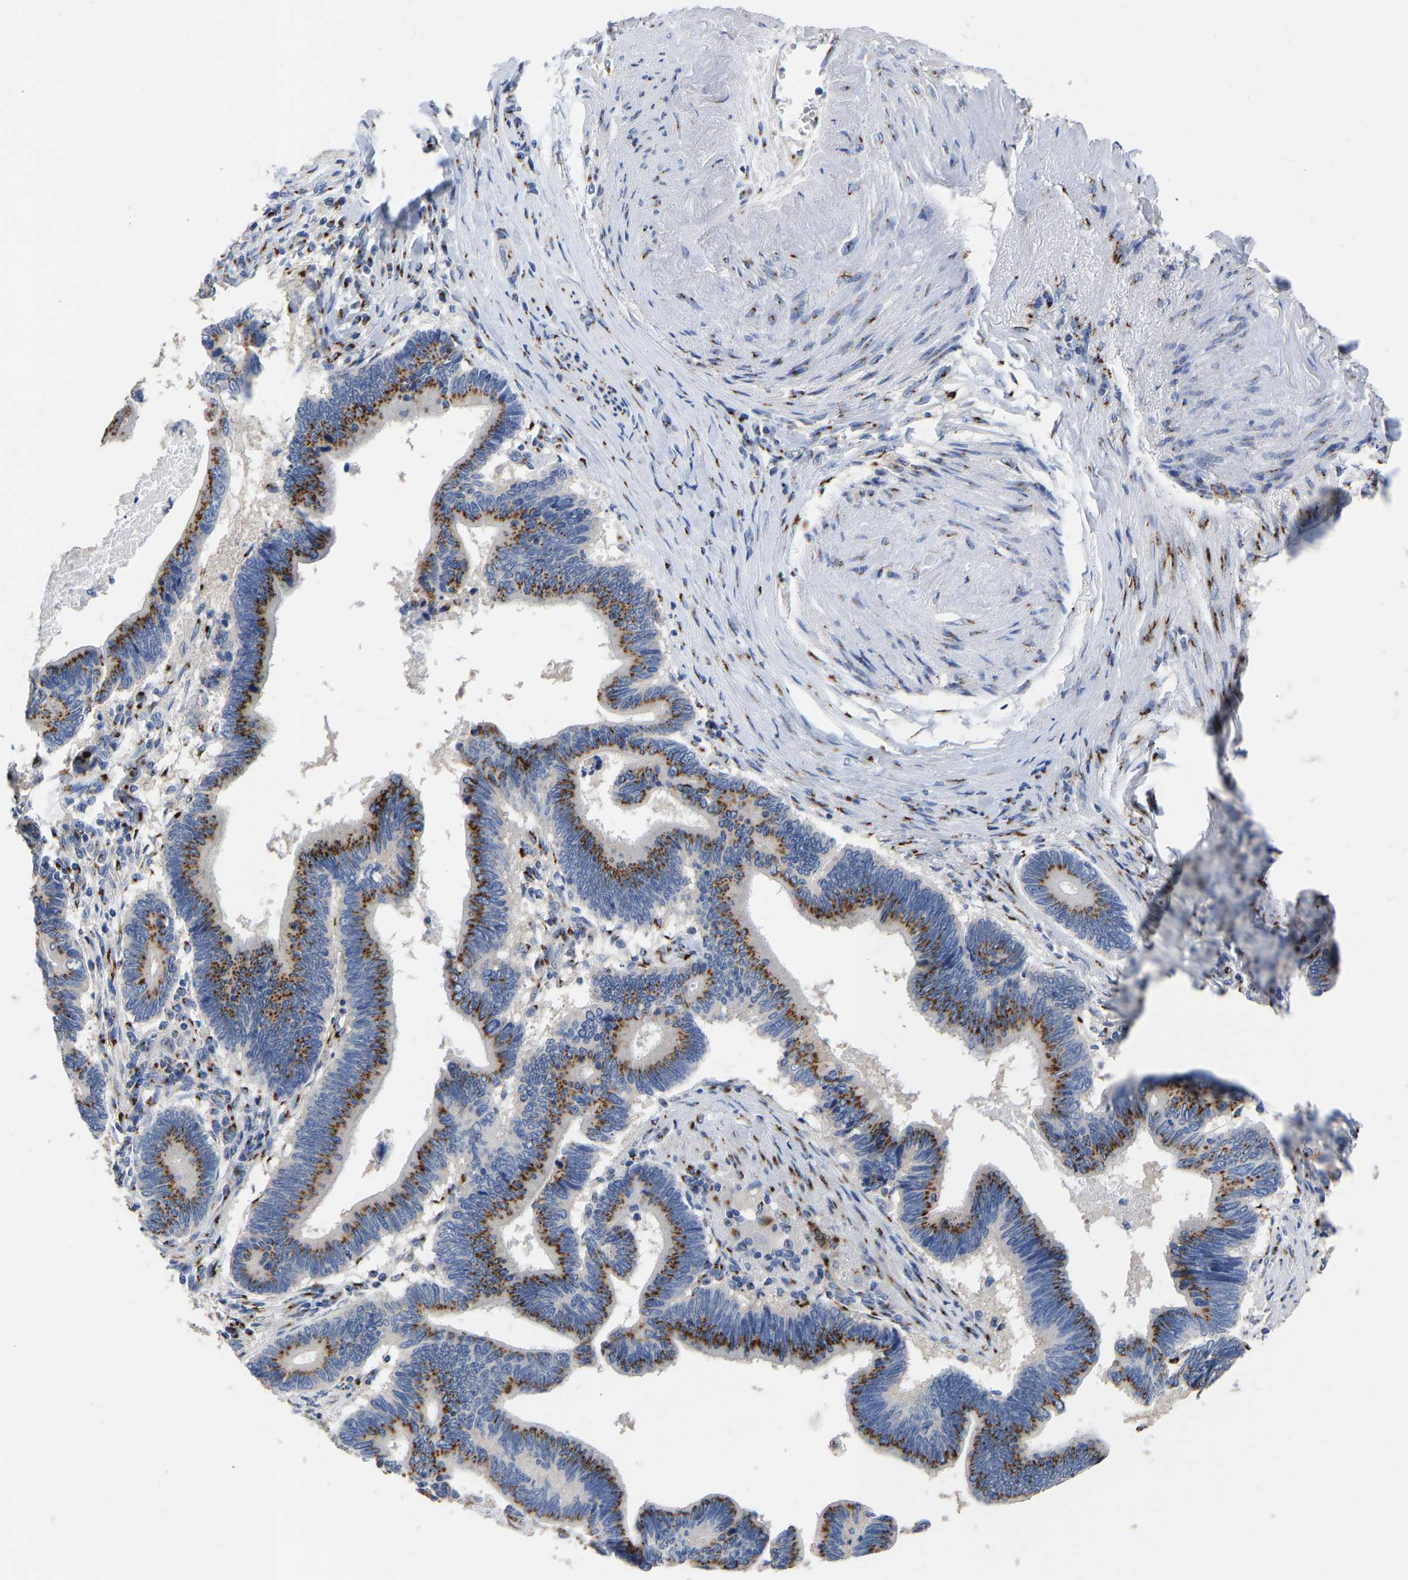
{"staining": {"intensity": "moderate", "quantity": ">75%", "location": "cytoplasmic/membranous"}, "tissue": "pancreatic cancer", "cell_type": "Tumor cells", "image_type": "cancer", "snomed": [{"axis": "morphology", "description": "Adenocarcinoma, NOS"}, {"axis": "topography", "description": "Pancreas"}], "caption": "A medium amount of moderate cytoplasmic/membranous expression is present in about >75% of tumor cells in adenocarcinoma (pancreatic) tissue.", "gene": "TMEM87A", "patient": {"sex": "female", "age": 70}}